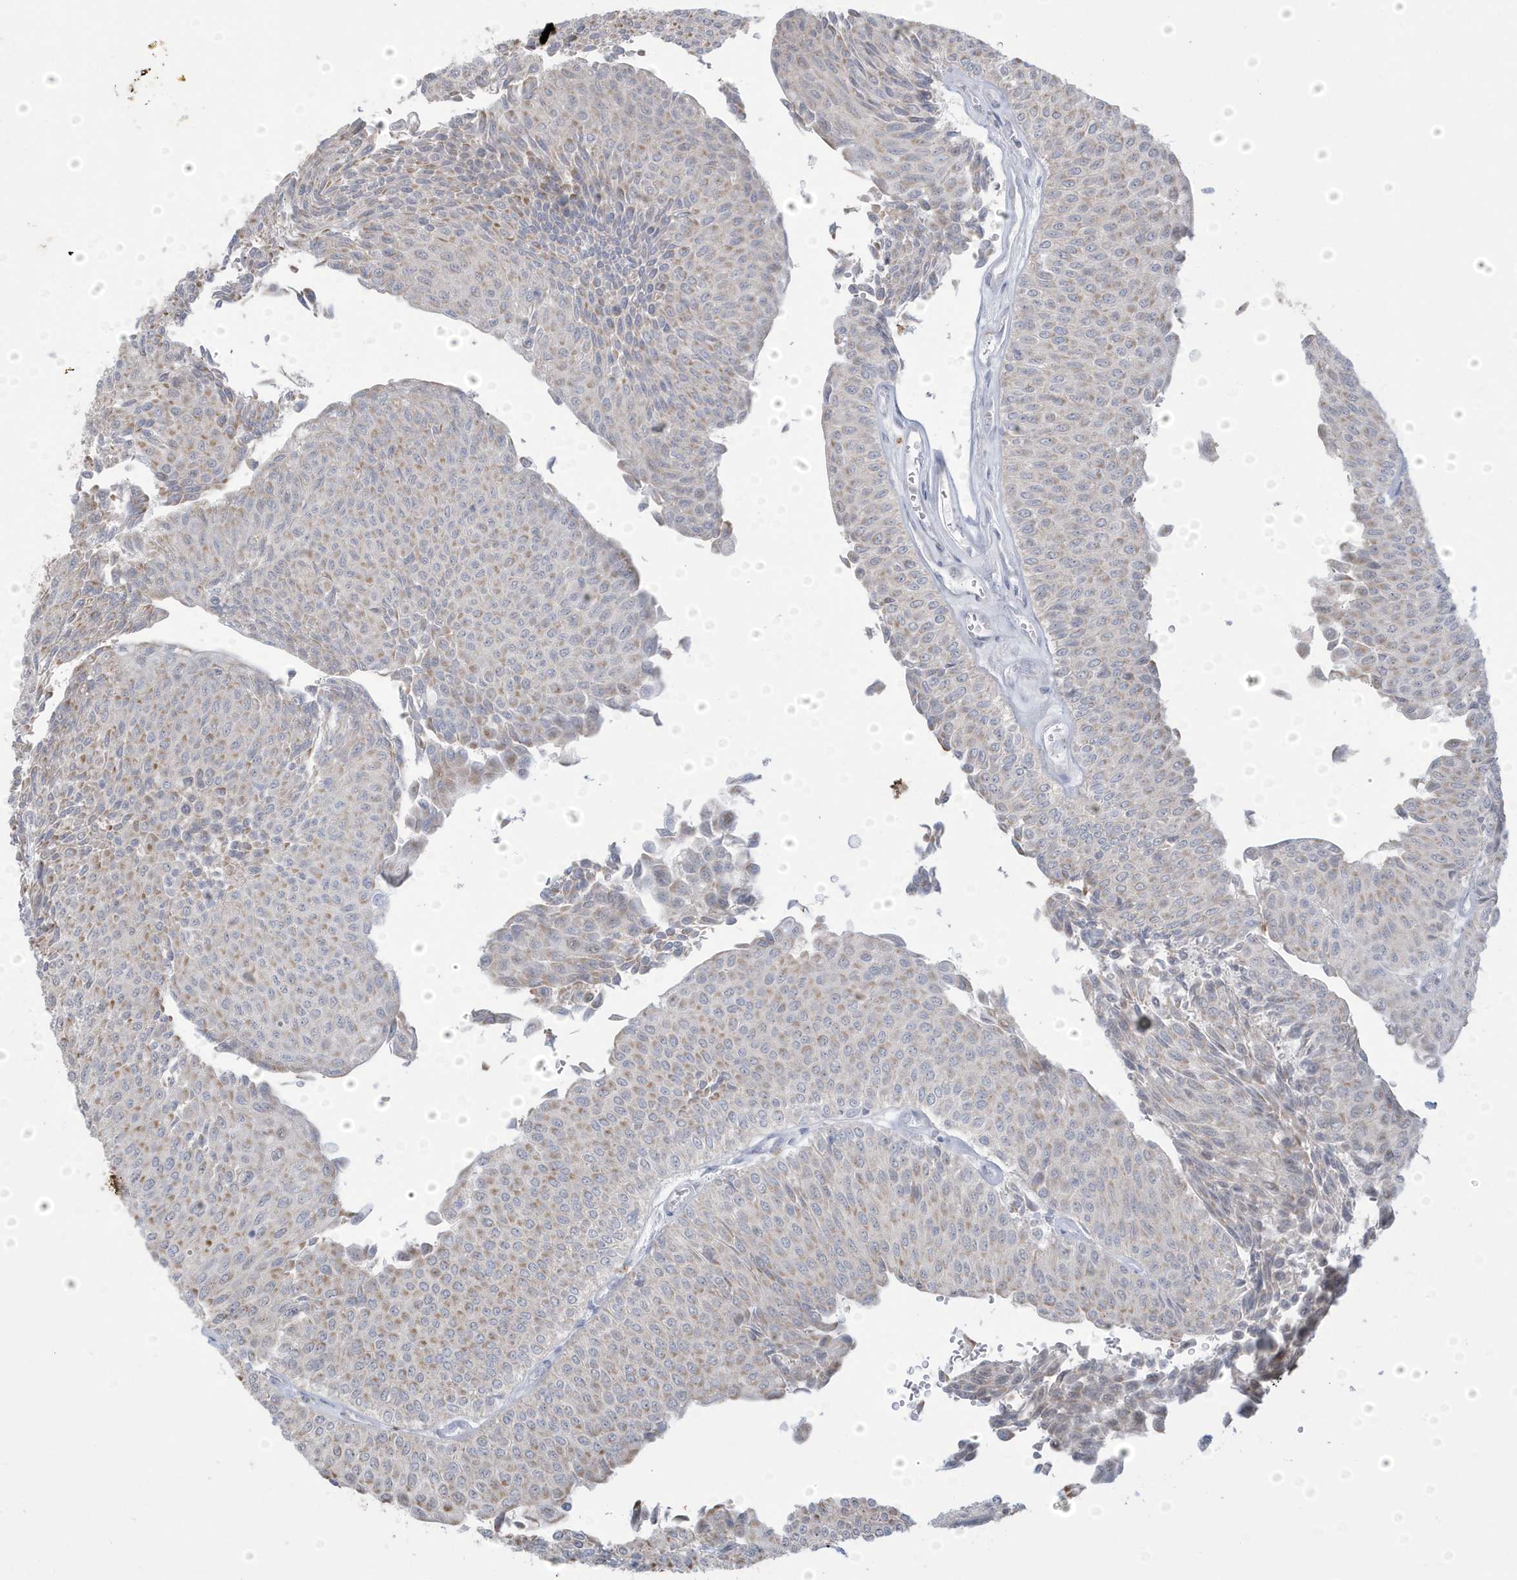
{"staining": {"intensity": "moderate", "quantity": "<25%", "location": "cytoplasmic/membranous"}, "tissue": "urothelial cancer", "cell_type": "Tumor cells", "image_type": "cancer", "snomed": [{"axis": "morphology", "description": "Urothelial carcinoma, Low grade"}, {"axis": "topography", "description": "Urinary bladder"}], "caption": "Immunohistochemistry image of neoplastic tissue: human urothelial cancer stained using immunohistochemistry displays low levels of moderate protein expression localized specifically in the cytoplasmic/membranous of tumor cells, appearing as a cytoplasmic/membranous brown color.", "gene": "FNDC1", "patient": {"sex": "male", "age": 78}}